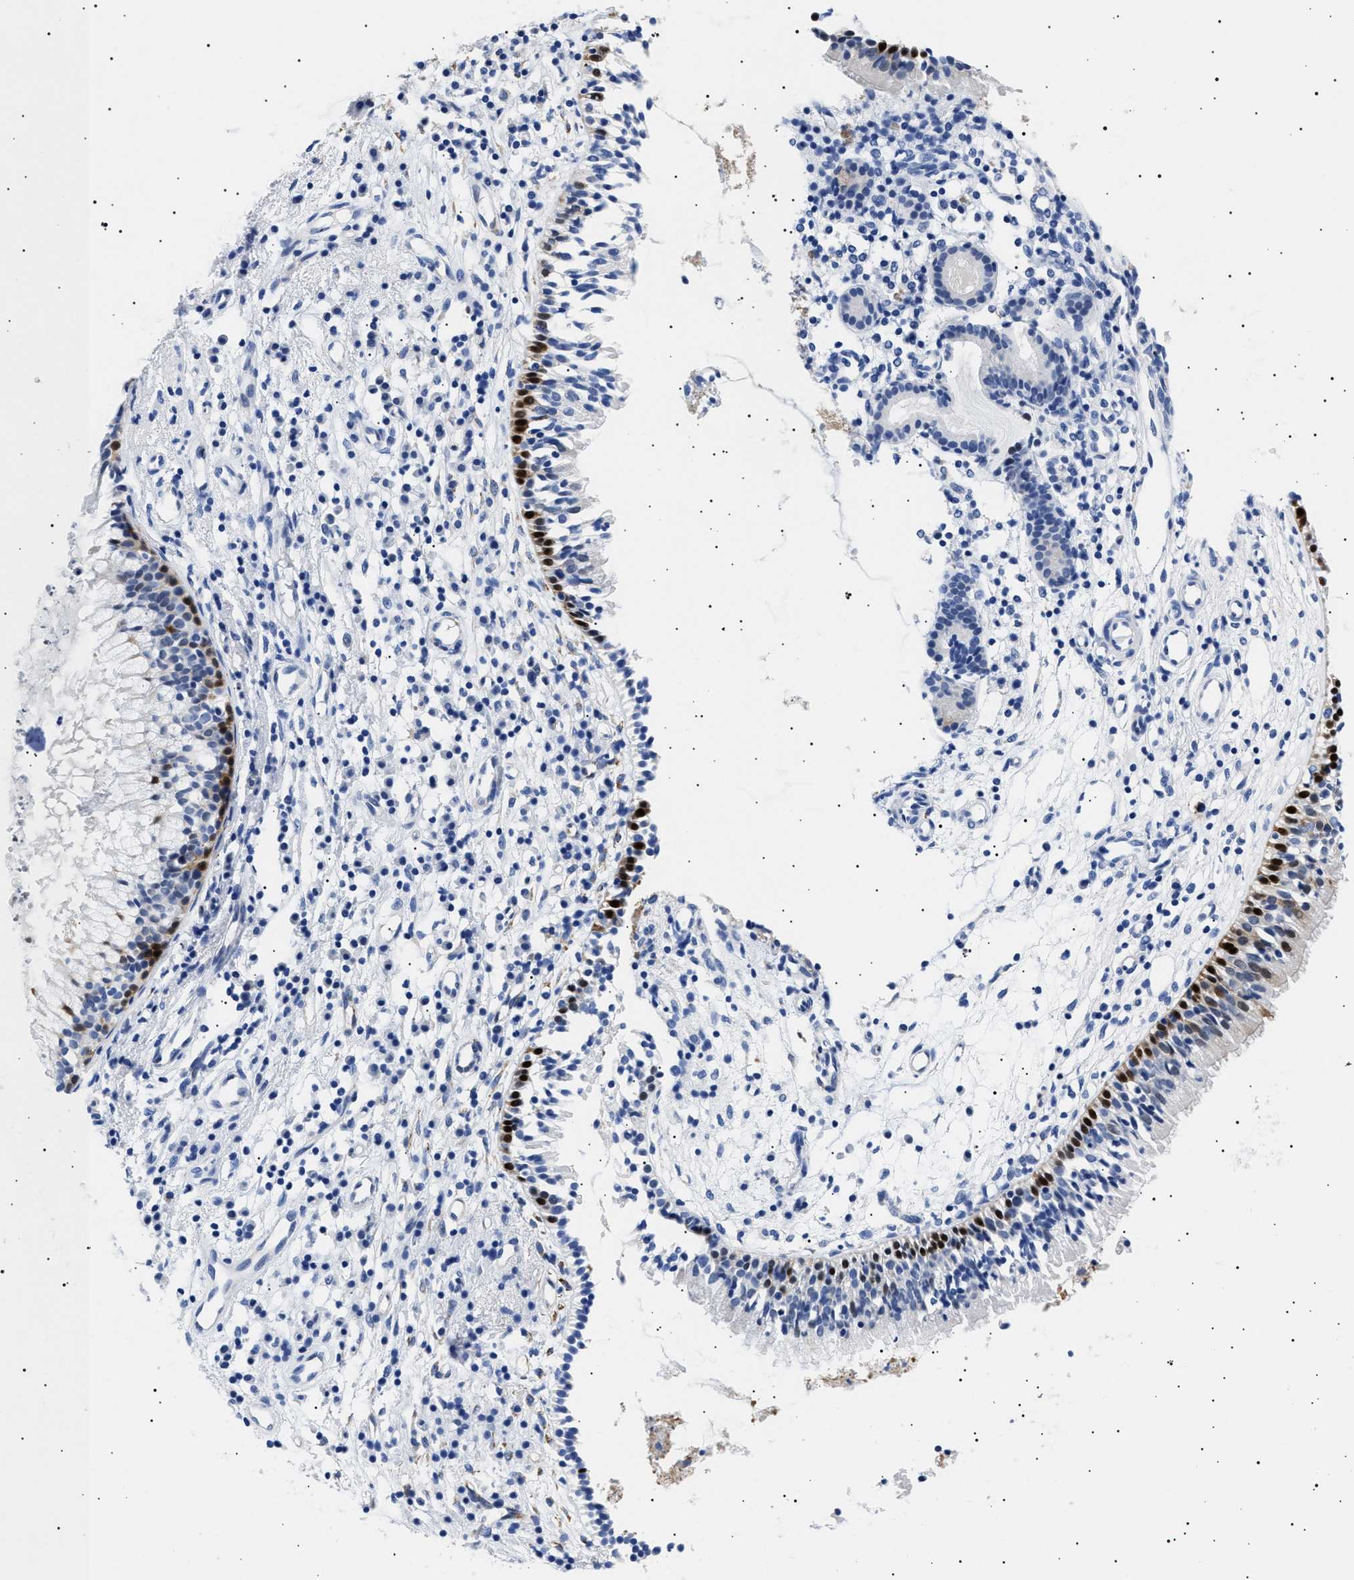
{"staining": {"intensity": "strong", "quantity": "<25%", "location": "cytoplasmic/membranous,nuclear"}, "tissue": "nasopharynx", "cell_type": "Respiratory epithelial cells", "image_type": "normal", "snomed": [{"axis": "morphology", "description": "Normal tissue, NOS"}, {"axis": "topography", "description": "Nasopharynx"}], "caption": "Immunohistochemical staining of normal nasopharynx shows <25% levels of strong cytoplasmic/membranous,nuclear protein expression in approximately <25% of respiratory epithelial cells.", "gene": "HEMGN", "patient": {"sex": "male", "age": 21}}